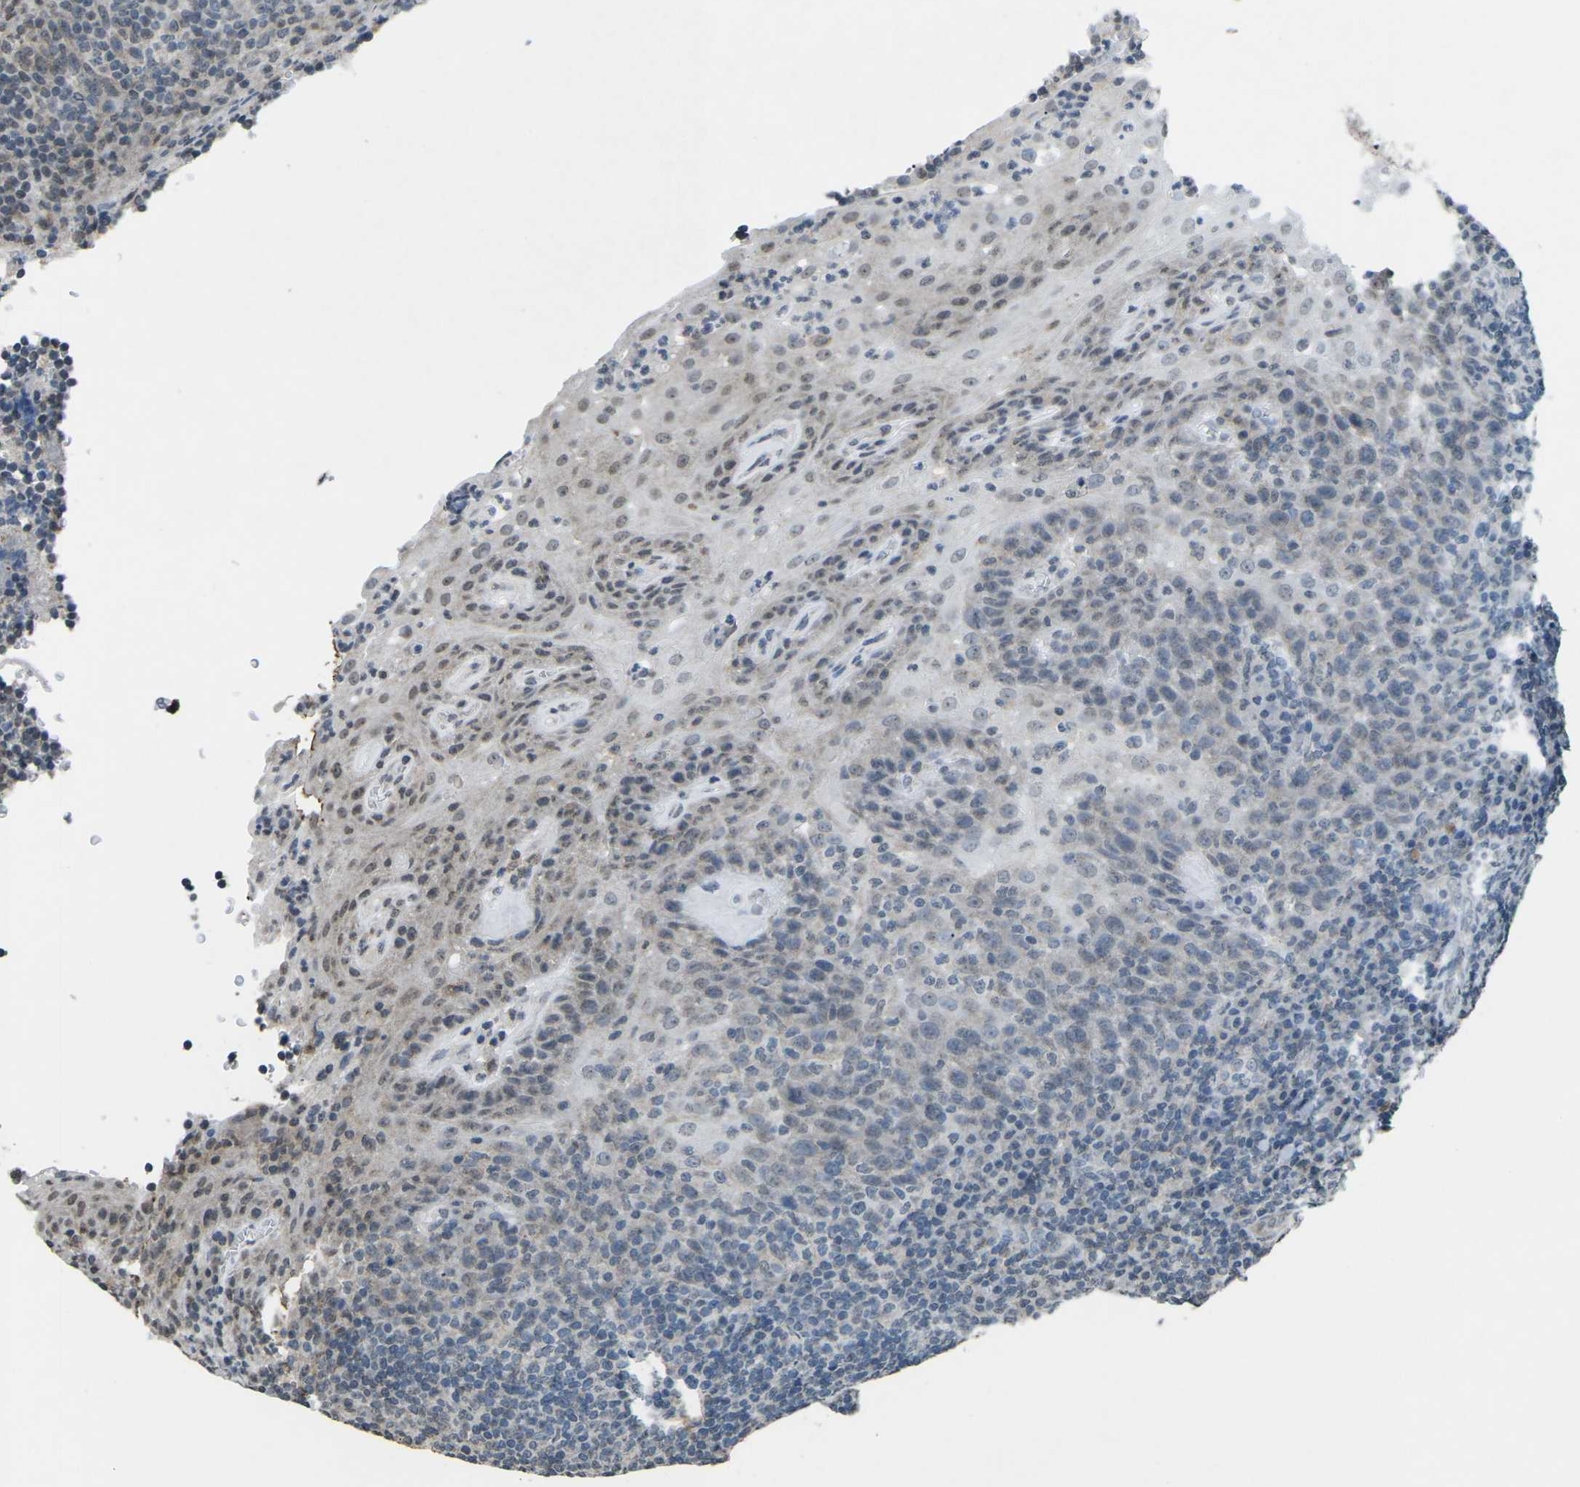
{"staining": {"intensity": "negative", "quantity": "none", "location": "none"}, "tissue": "tonsil", "cell_type": "Germinal center cells", "image_type": "normal", "snomed": [{"axis": "morphology", "description": "Normal tissue, NOS"}, {"axis": "topography", "description": "Tonsil"}], "caption": "Immunohistochemistry (IHC) micrograph of benign tonsil stained for a protein (brown), which exhibits no positivity in germinal center cells.", "gene": "TFR2", "patient": {"sex": "male", "age": 37}}